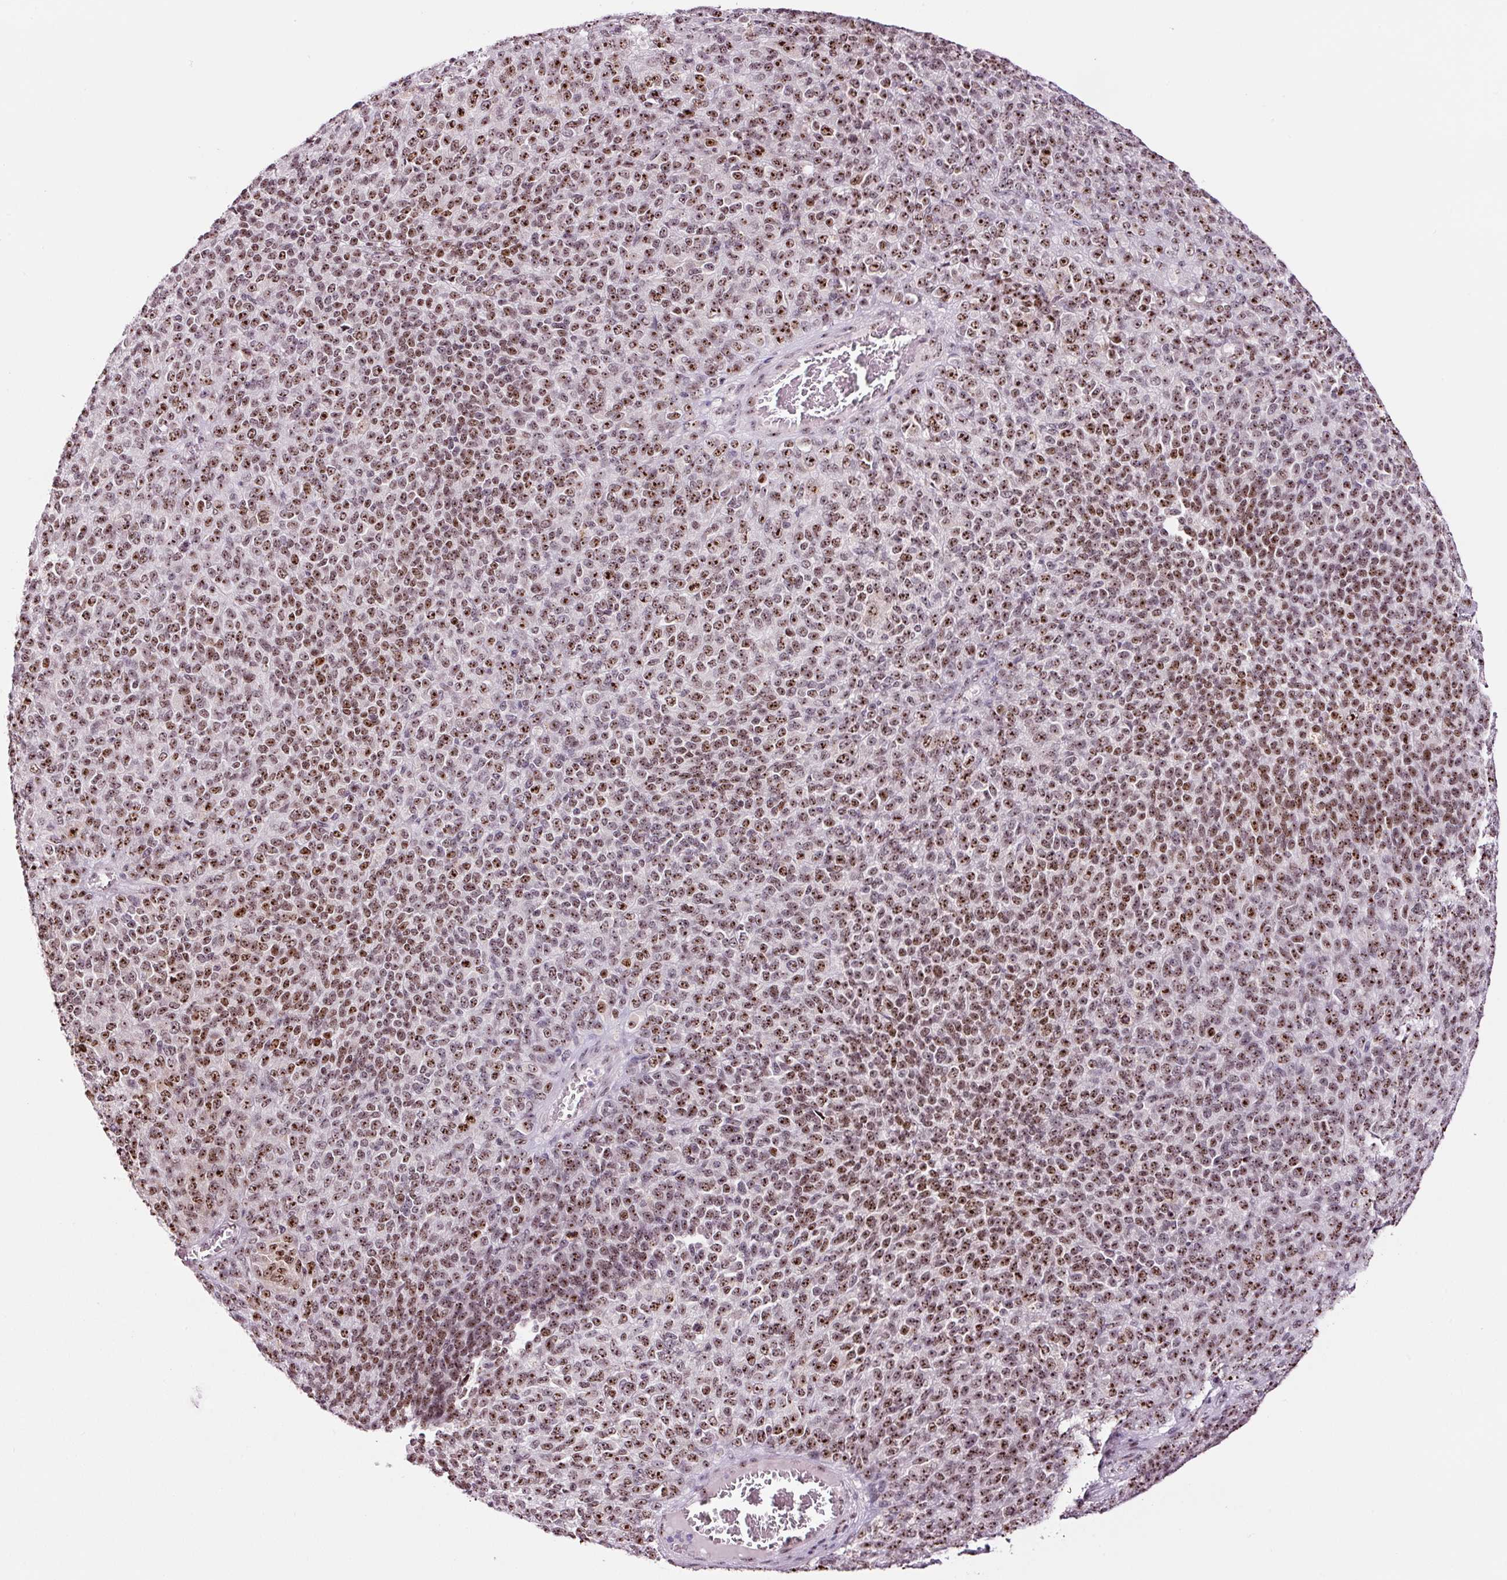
{"staining": {"intensity": "moderate", "quantity": ">75%", "location": "nuclear"}, "tissue": "melanoma", "cell_type": "Tumor cells", "image_type": "cancer", "snomed": [{"axis": "morphology", "description": "Malignant melanoma, Metastatic site"}, {"axis": "topography", "description": "Brain"}], "caption": "Melanoma stained with IHC shows moderate nuclear expression in about >75% of tumor cells.", "gene": "GNL3", "patient": {"sex": "female", "age": 56}}